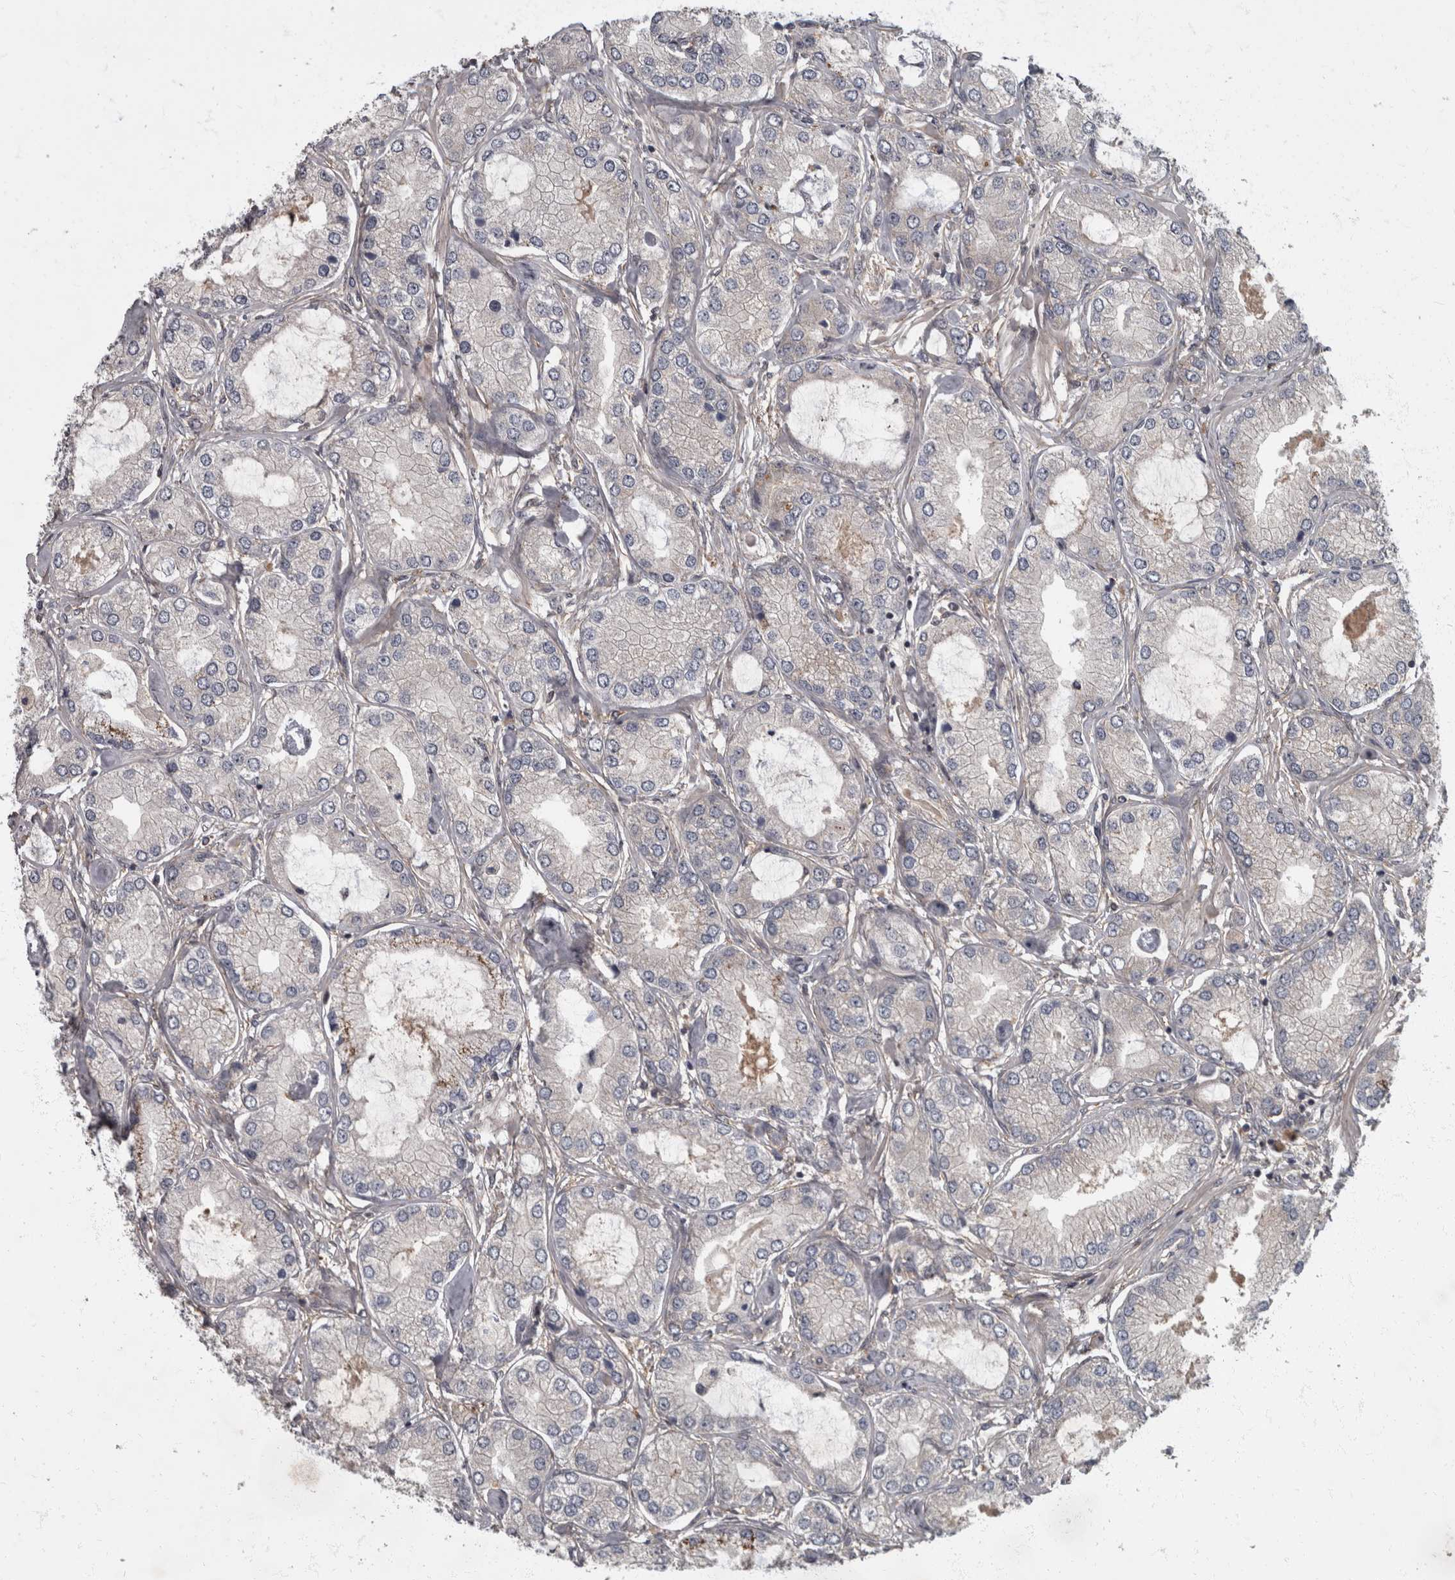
{"staining": {"intensity": "negative", "quantity": "none", "location": "none"}, "tissue": "prostate cancer", "cell_type": "Tumor cells", "image_type": "cancer", "snomed": [{"axis": "morphology", "description": "Adenocarcinoma, Low grade"}, {"axis": "topography", "description": "Prostate"}], "caption": "Tumor cells show no significant positivity in prostate cancer.", "gene": "VEGFD", "patient": {"sex": "male", "age": 62}}